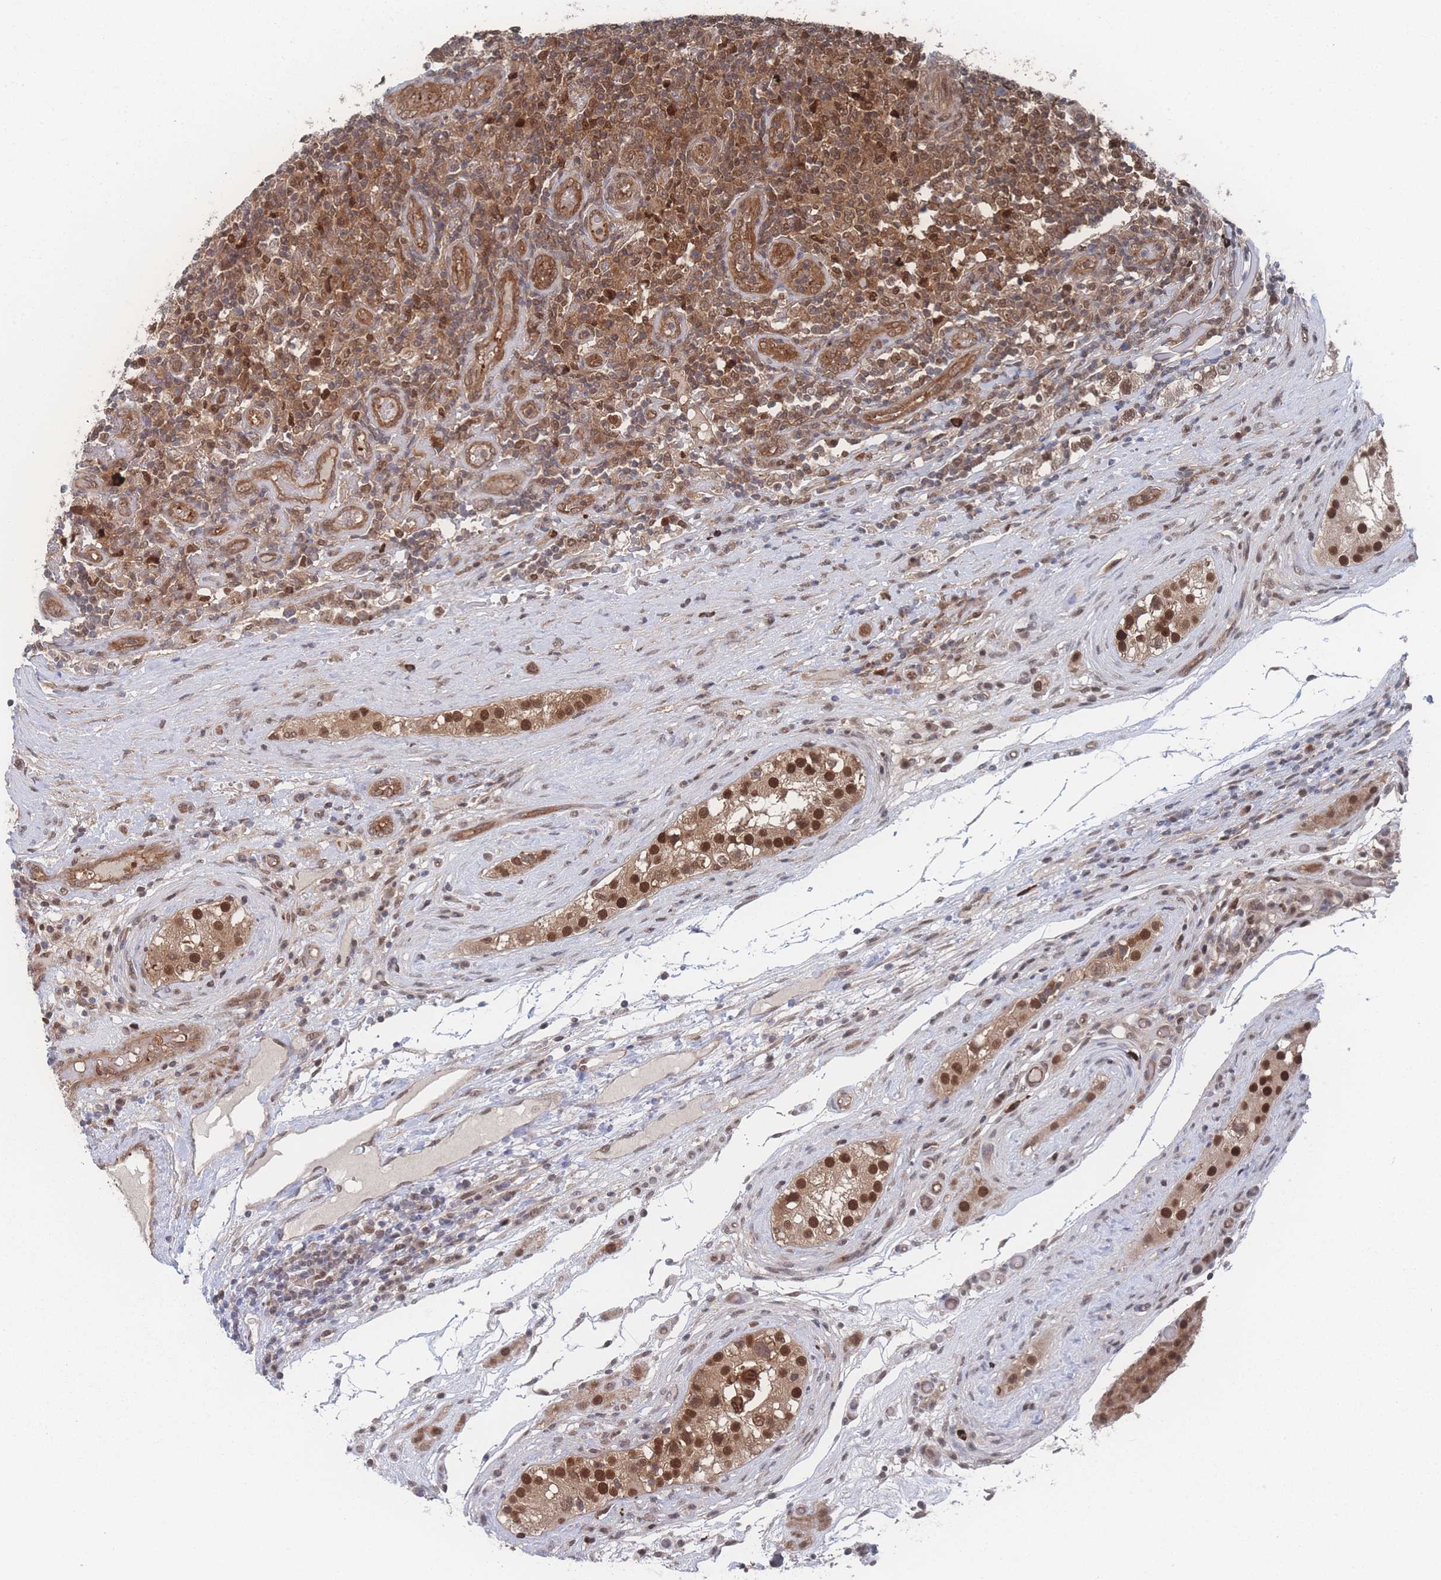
{"staining": {"intensity": "moderate", "quantity": ">75%", "location": "cytoplasmic/membranous,nuclear"}, "tissue": "testis cancer", "cell_type": "Tumor cells", "image_type": "cancer", "snomed": [{"axis": "morphology", "description": "Seminoma, NOS"}, {"axis": "topography", "description": "Testis"}], "caption": "Tumor cells reveal medium levels of moderate cytoplasmic/membranous and nuclear positivity in approximately >75% of cells in human testis cancer.", "gene": "PSMA1", "patient": {"sex": "male", "age": 34}}